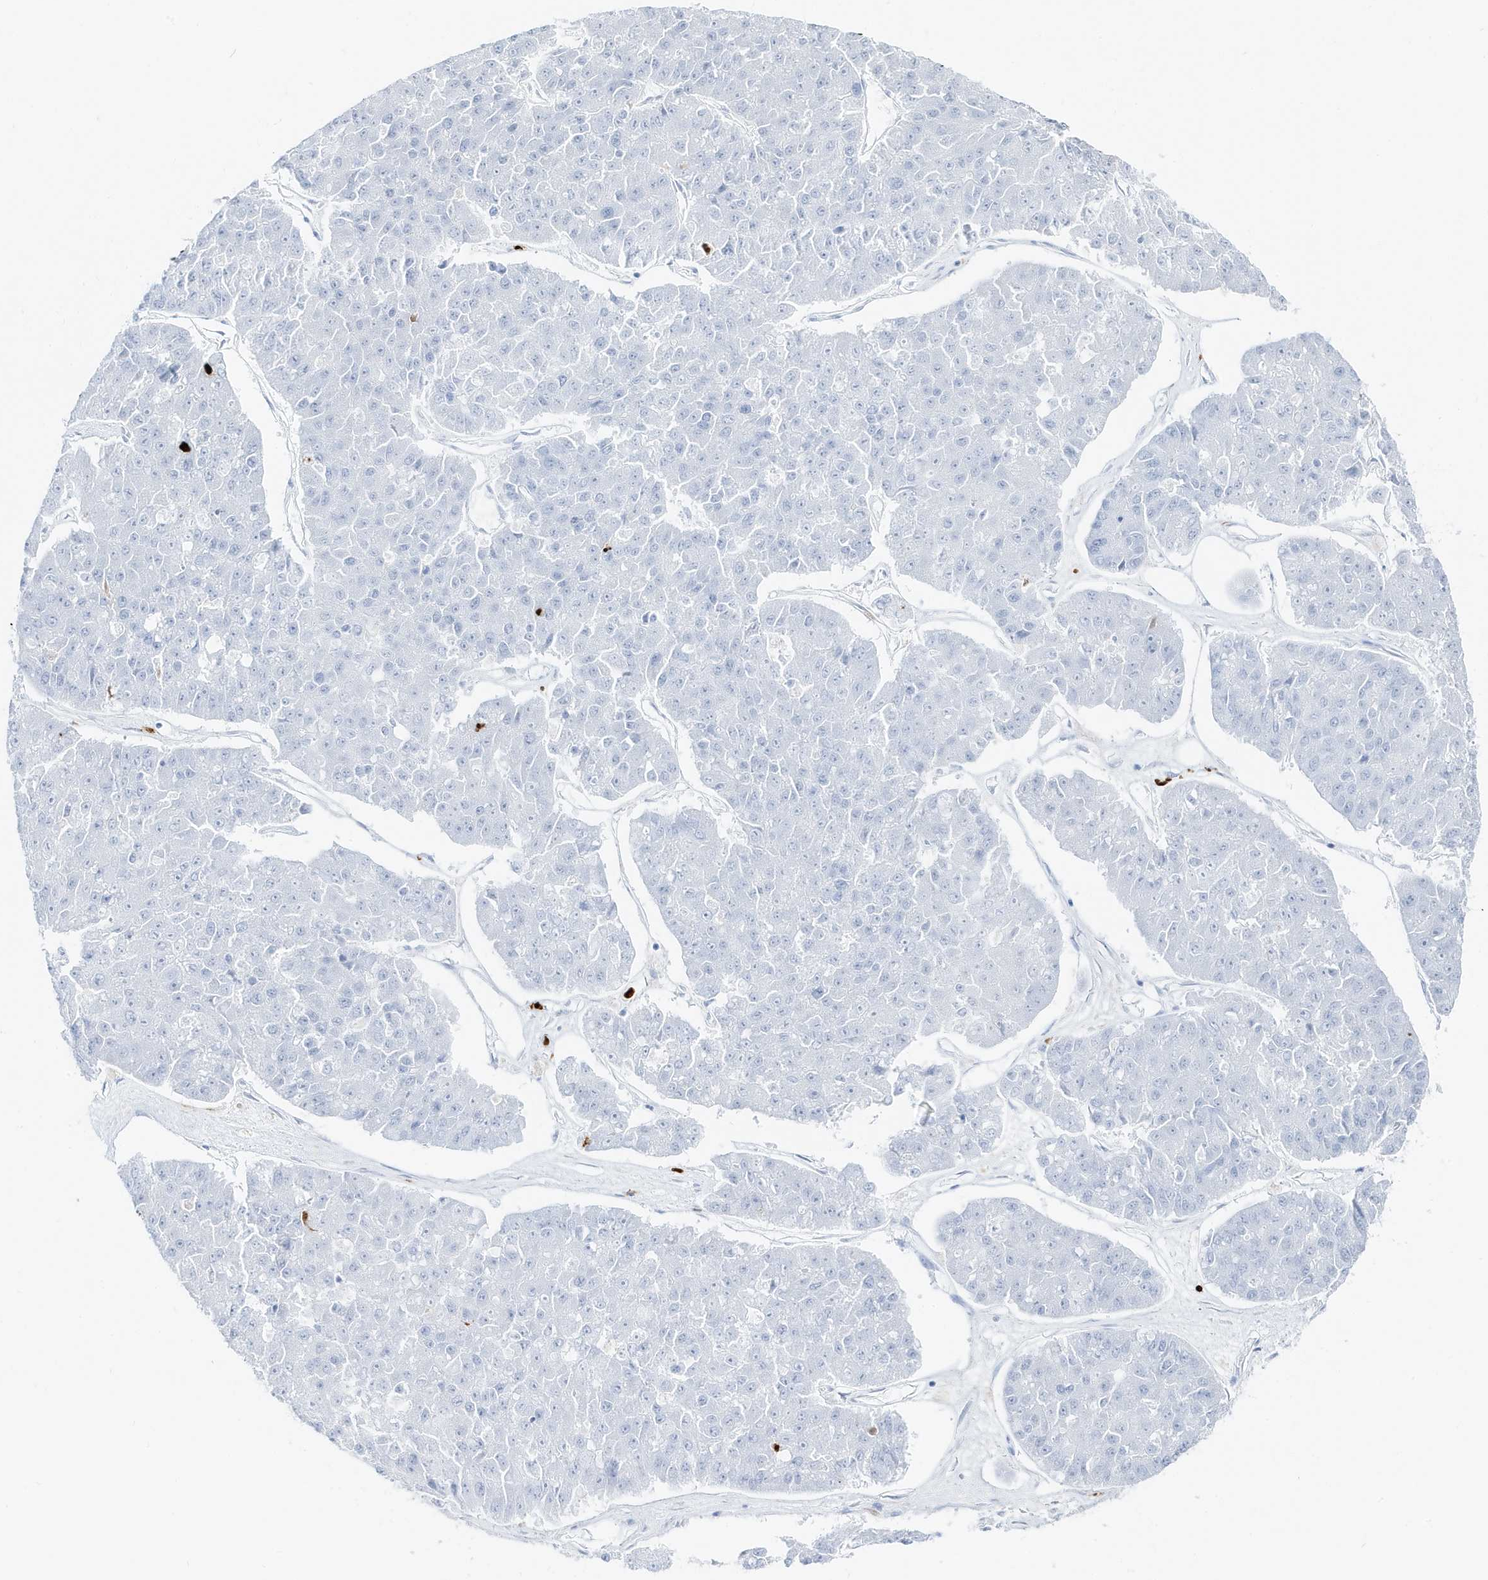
{"staining": {"intensity": "negative", "quantity": "none", "location": "none"}, "tissue": "pancreatic cancer", "cell_type": "Tumor cells", "image_type": "cancer", "snomed": [{"axis": "morphology", "description": "Adenocarcinoma, NOS"}, {"axis": "topography", "description": "Pancreas"}], "caption": "This is an immunohistochemistry histopathology image of human pancreatic cancer (adenocarcinoma). There is no expression in tumor cells.", "gene": "MNDA", "patient": {"sex": "male", "age": 50}}